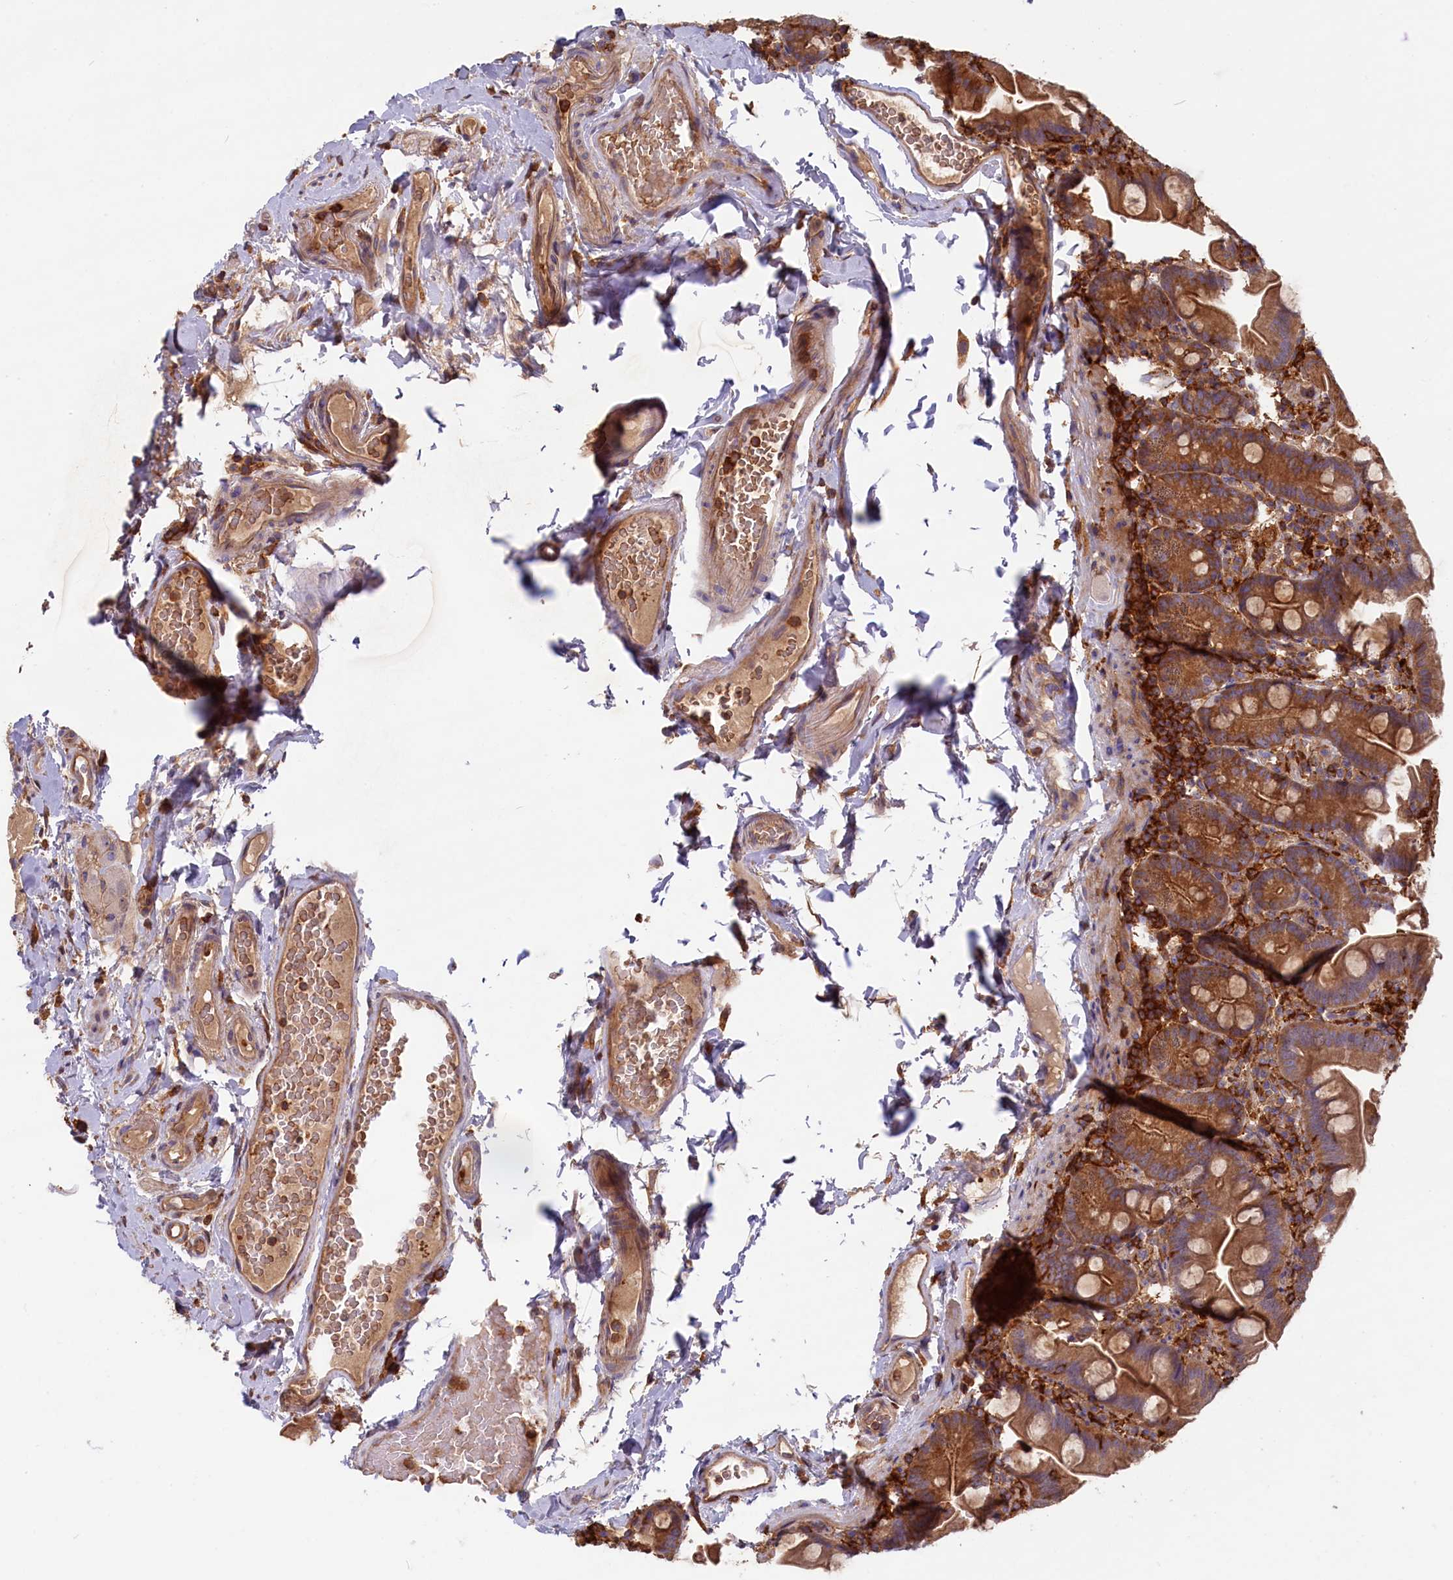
{"staining": {"intensity": "moderate", "quantity": ">75%", "location": "cytoplasmic/membranous"}, "tissue": "small intestine", "cell_type": "Glandular cells", "image_type": "normal", "snomed": [{"axis": "morphology", "description": "Normal tissue, NOS"}, {"axis": "topography", "description": "Small intestine"}], "caption": "There is medium levels of moderate cytoplasmic/membranous staining in glandular cells of unremarkable small intestine, as demonstrated by immunohistochemical staining (brown color).", "gene": "MYO9B", "patient": {"sex": "female", "age": 68}}